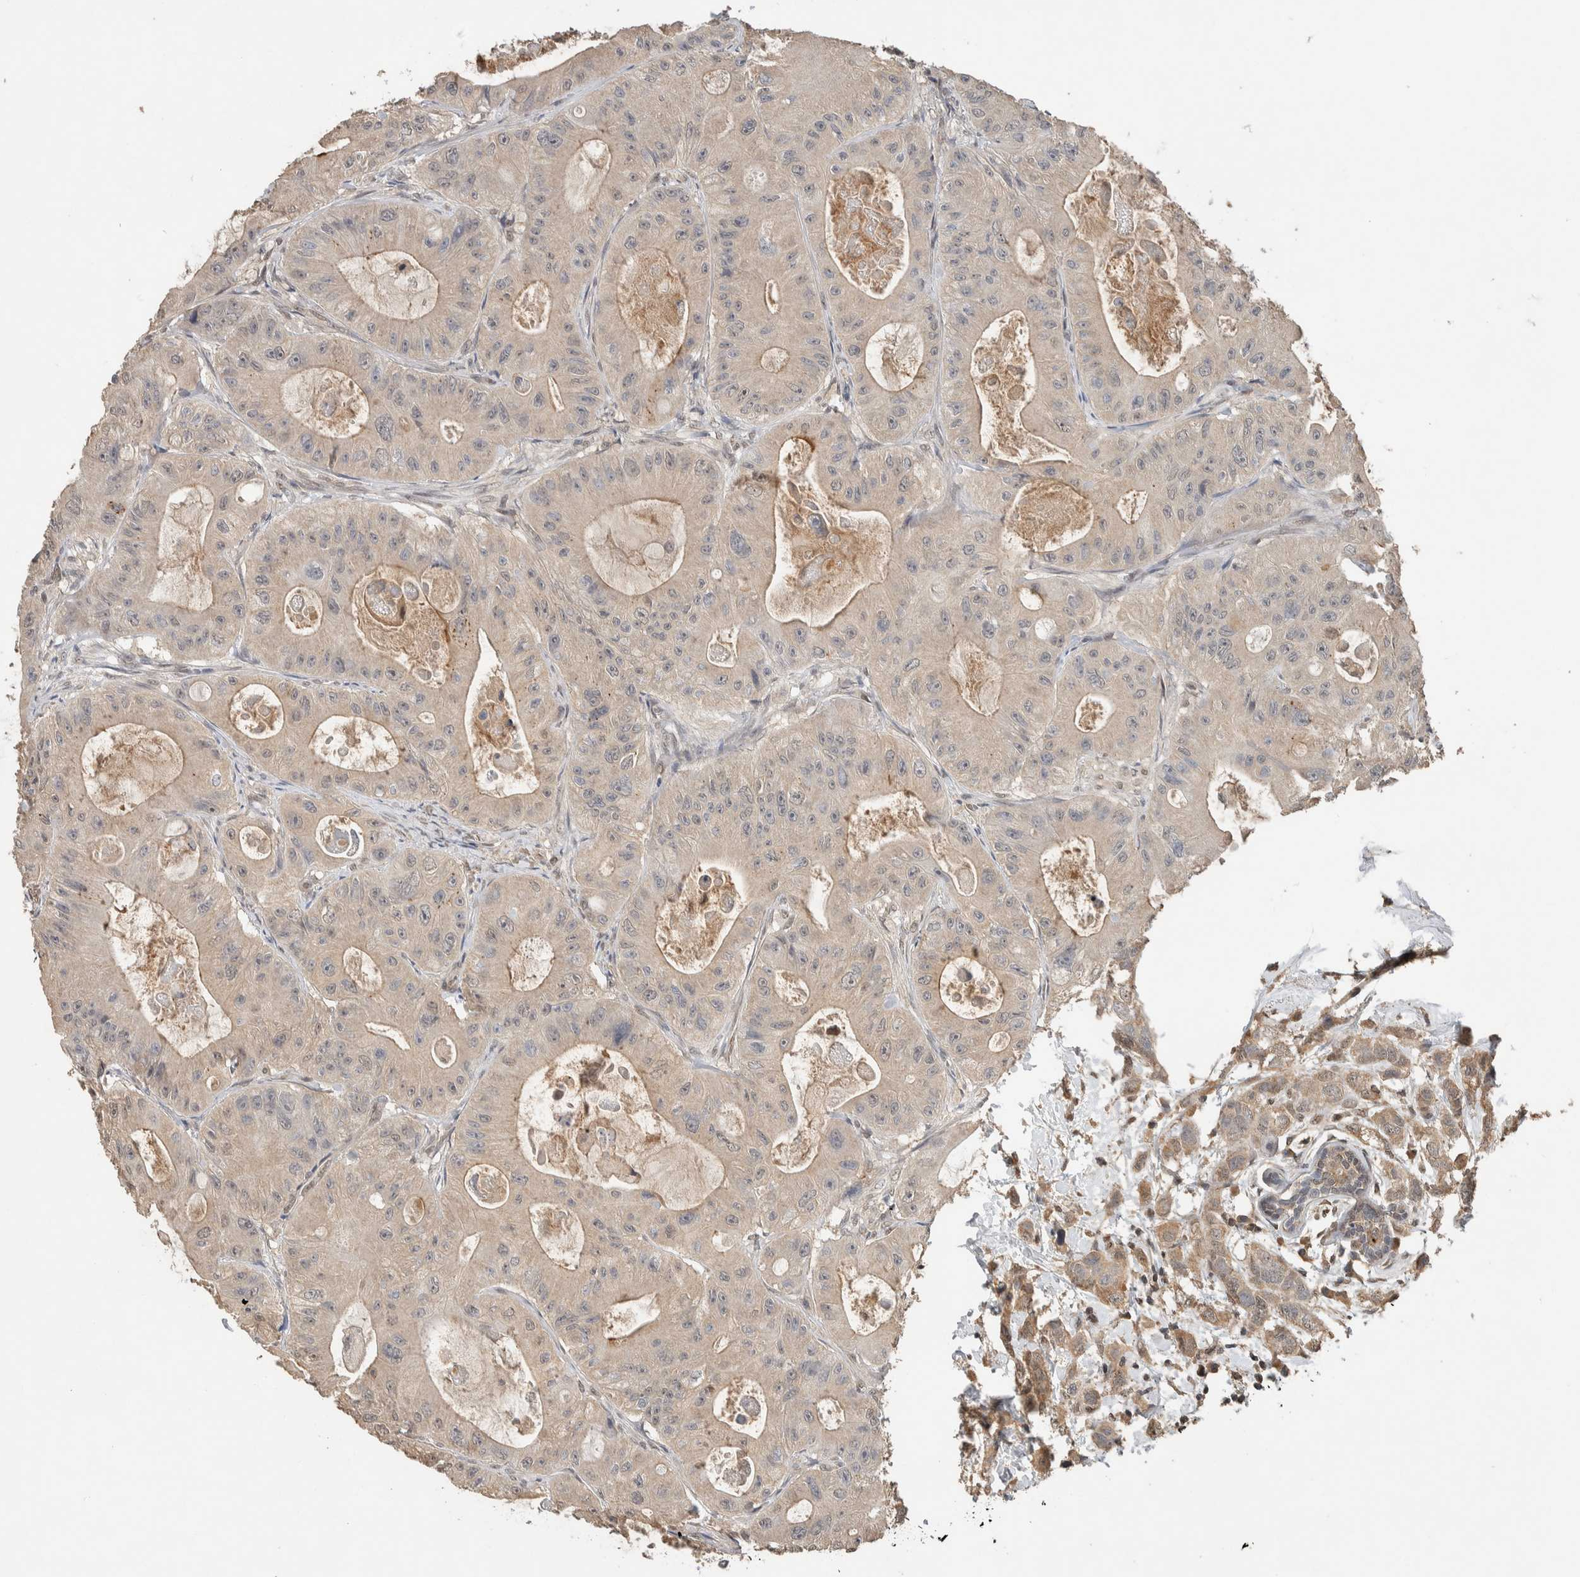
{"staining": {"intensity": "weak", "quantity": "<25%", "location": "cytoplasmic/membranous"}, "tissue": "colorectal cancer", "cell_type": "Tumor cells", "image_type": "cancer", "snomed": [{"axis": "morphology", "description": "Adenocarcinoma, NOS"}, {"axis": "topography", "description": "Colon"}], "caption": "This is an immunohistochemistry image of colorectal cancer (adenocarcinoma). There is no expression in tumor cells.", "gene": "CYSRT1", "patient": {"sex": "female", "age": 46}}